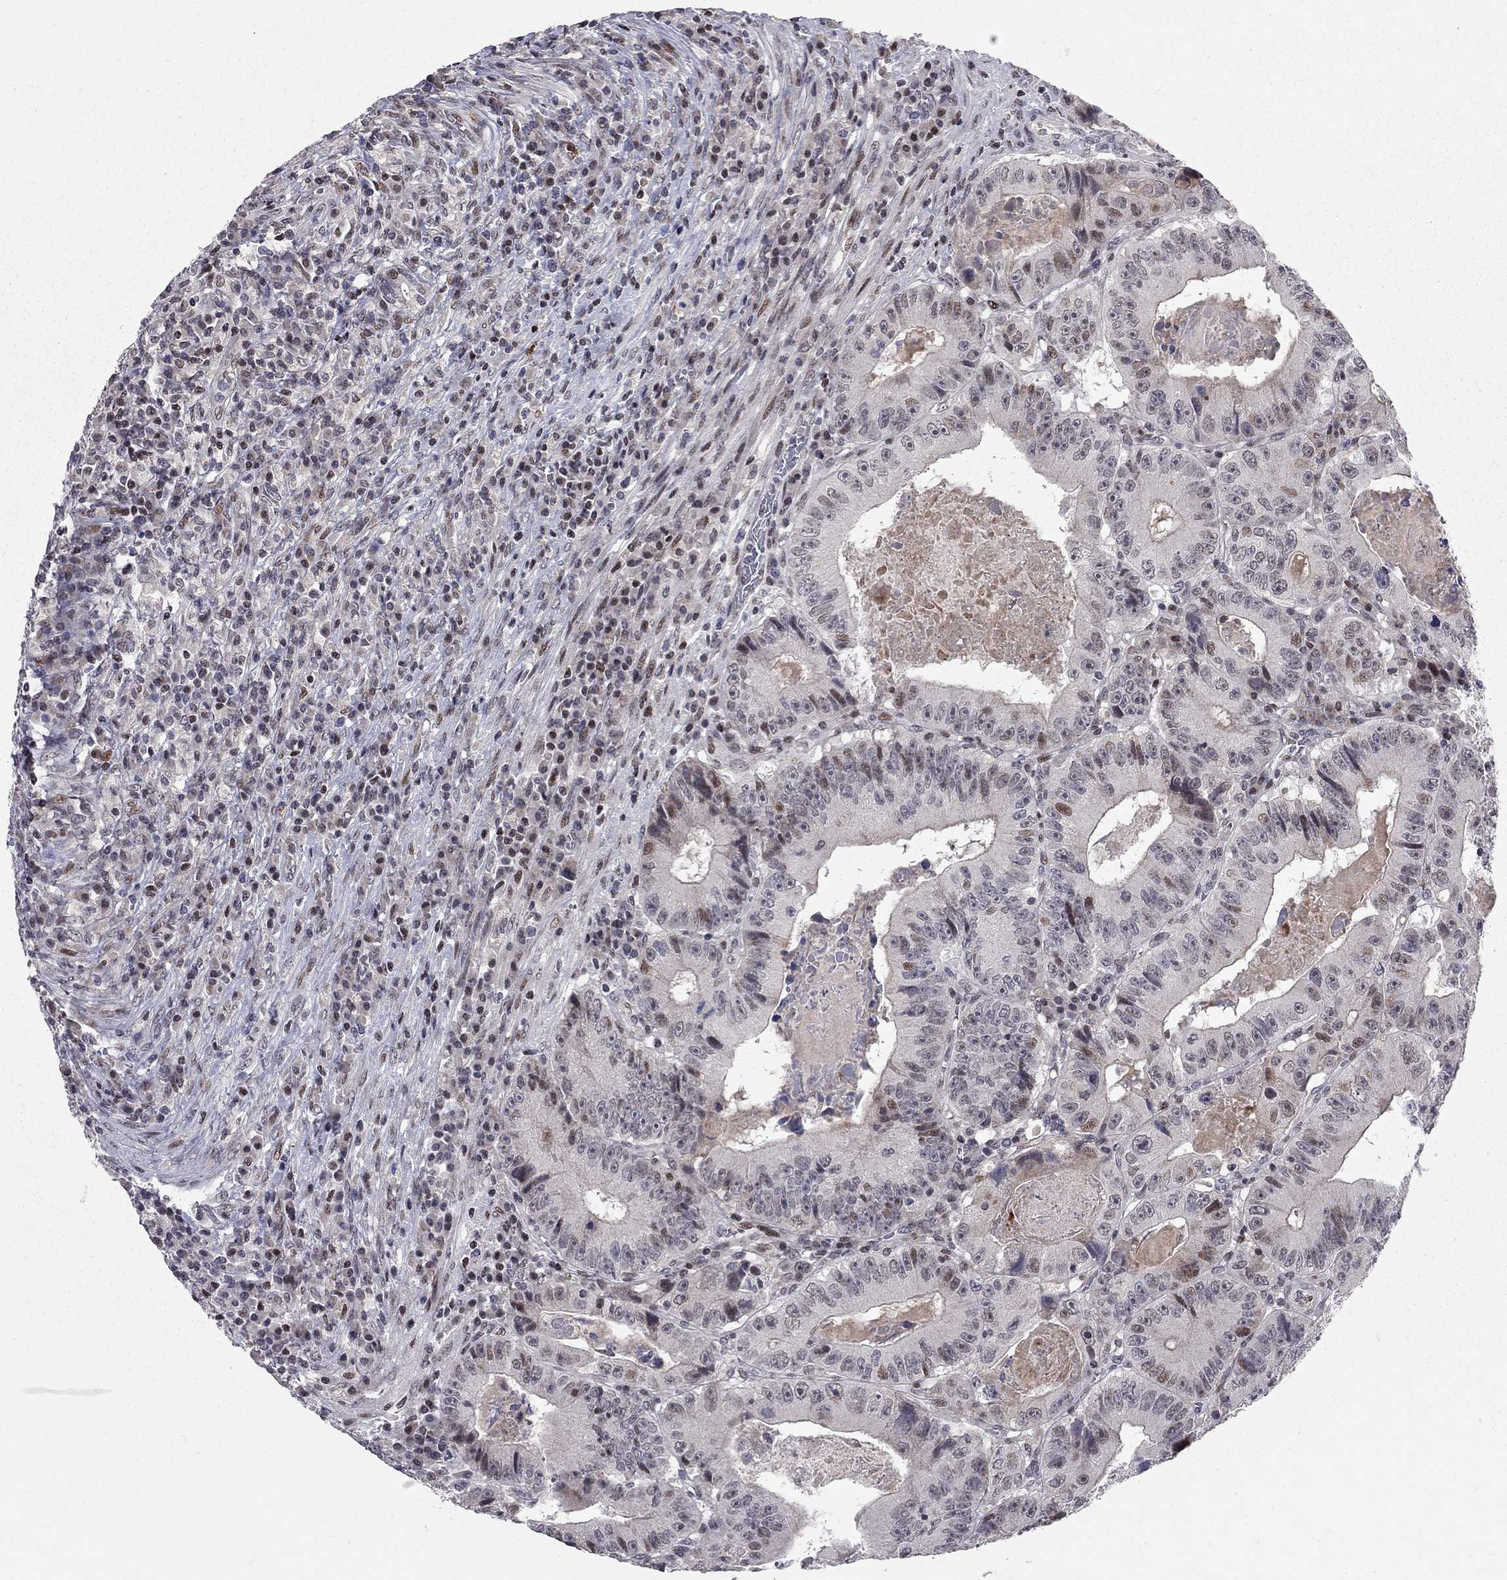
{"staining": {"intensity": "weak", "quantity": "<25%", "location": "nuclear"}, "tissue": "colorectal cancer", "cell_type": "Tumor cells", "image_type": "cancer", "snomed": [{"axis": "morphology", "description": "Adenocarcinoma, NOS"}, {"axis": "topography", "description": "Colon"}], "caption": "This is an immunohistochemistry histopathology image of human colorectal cancer. There is no positivity in tumor cells.", "gene": "HDAC3", "patient": {"sex": "female", "age": 86}}